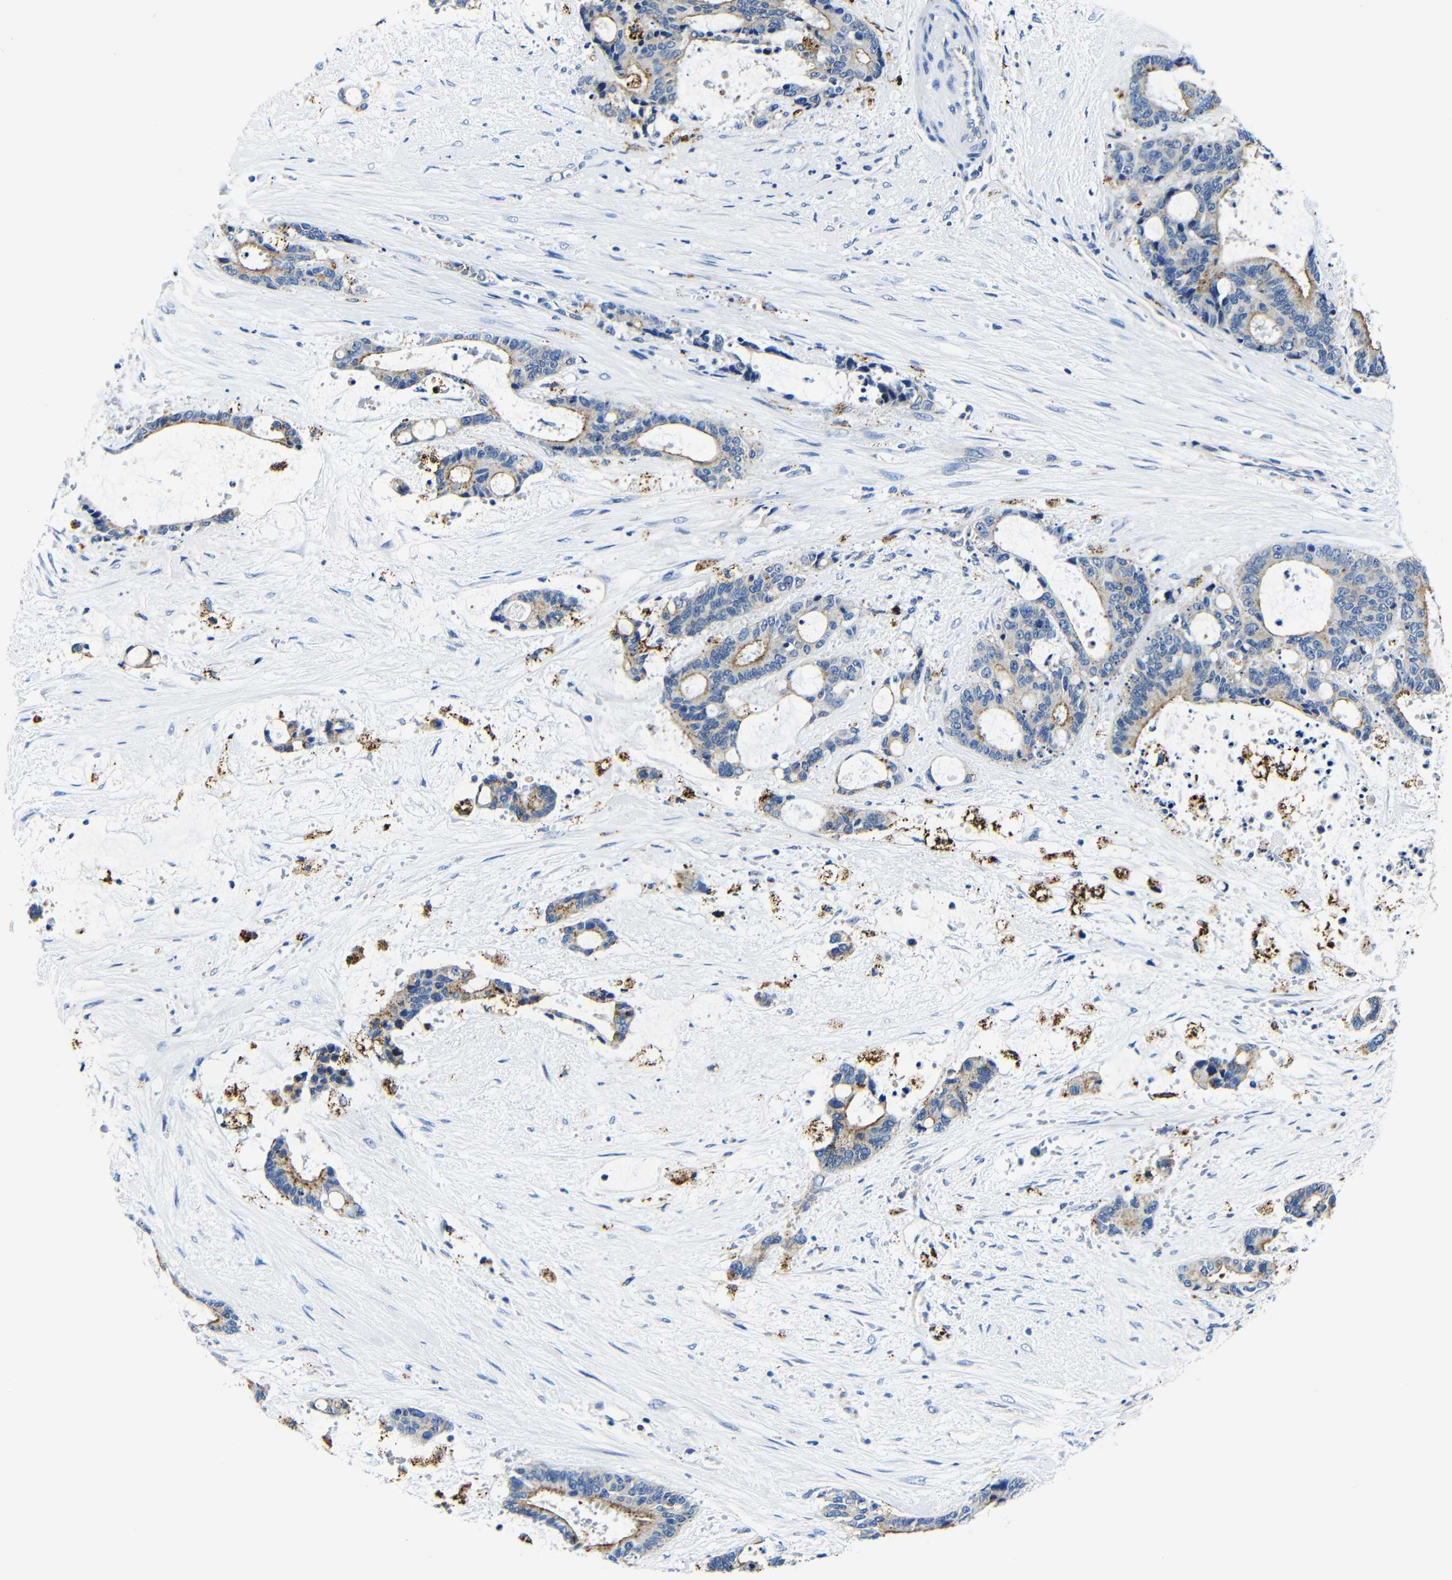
{"staining": {"intensity": "moderate", "quantity": "25%-75%", "location": "cytoplasmic/membranous"}, "tissue": "liver cancer", "cell_type": "Tumor cells", "image_type": "cancer", "snomed": [{"axis": "morphology", "description": "Normal tissue, NOS"}, {"axis": "morphology", "description": "Cholangiocarcinoma"}, {"axis": "topography", "description": "Liver"}, {"axis": "topography", "description": "Peripheral nerve tissue"}], "caption": "Brown immunohistochemical staining in liver cholangiocarcinoma shows moderate cytoplasmic/membranous expression in approximately 25%-75% of tumor cells.", "gene": "GIMAP2", "patient": {"sex": "female", "age": 73}}